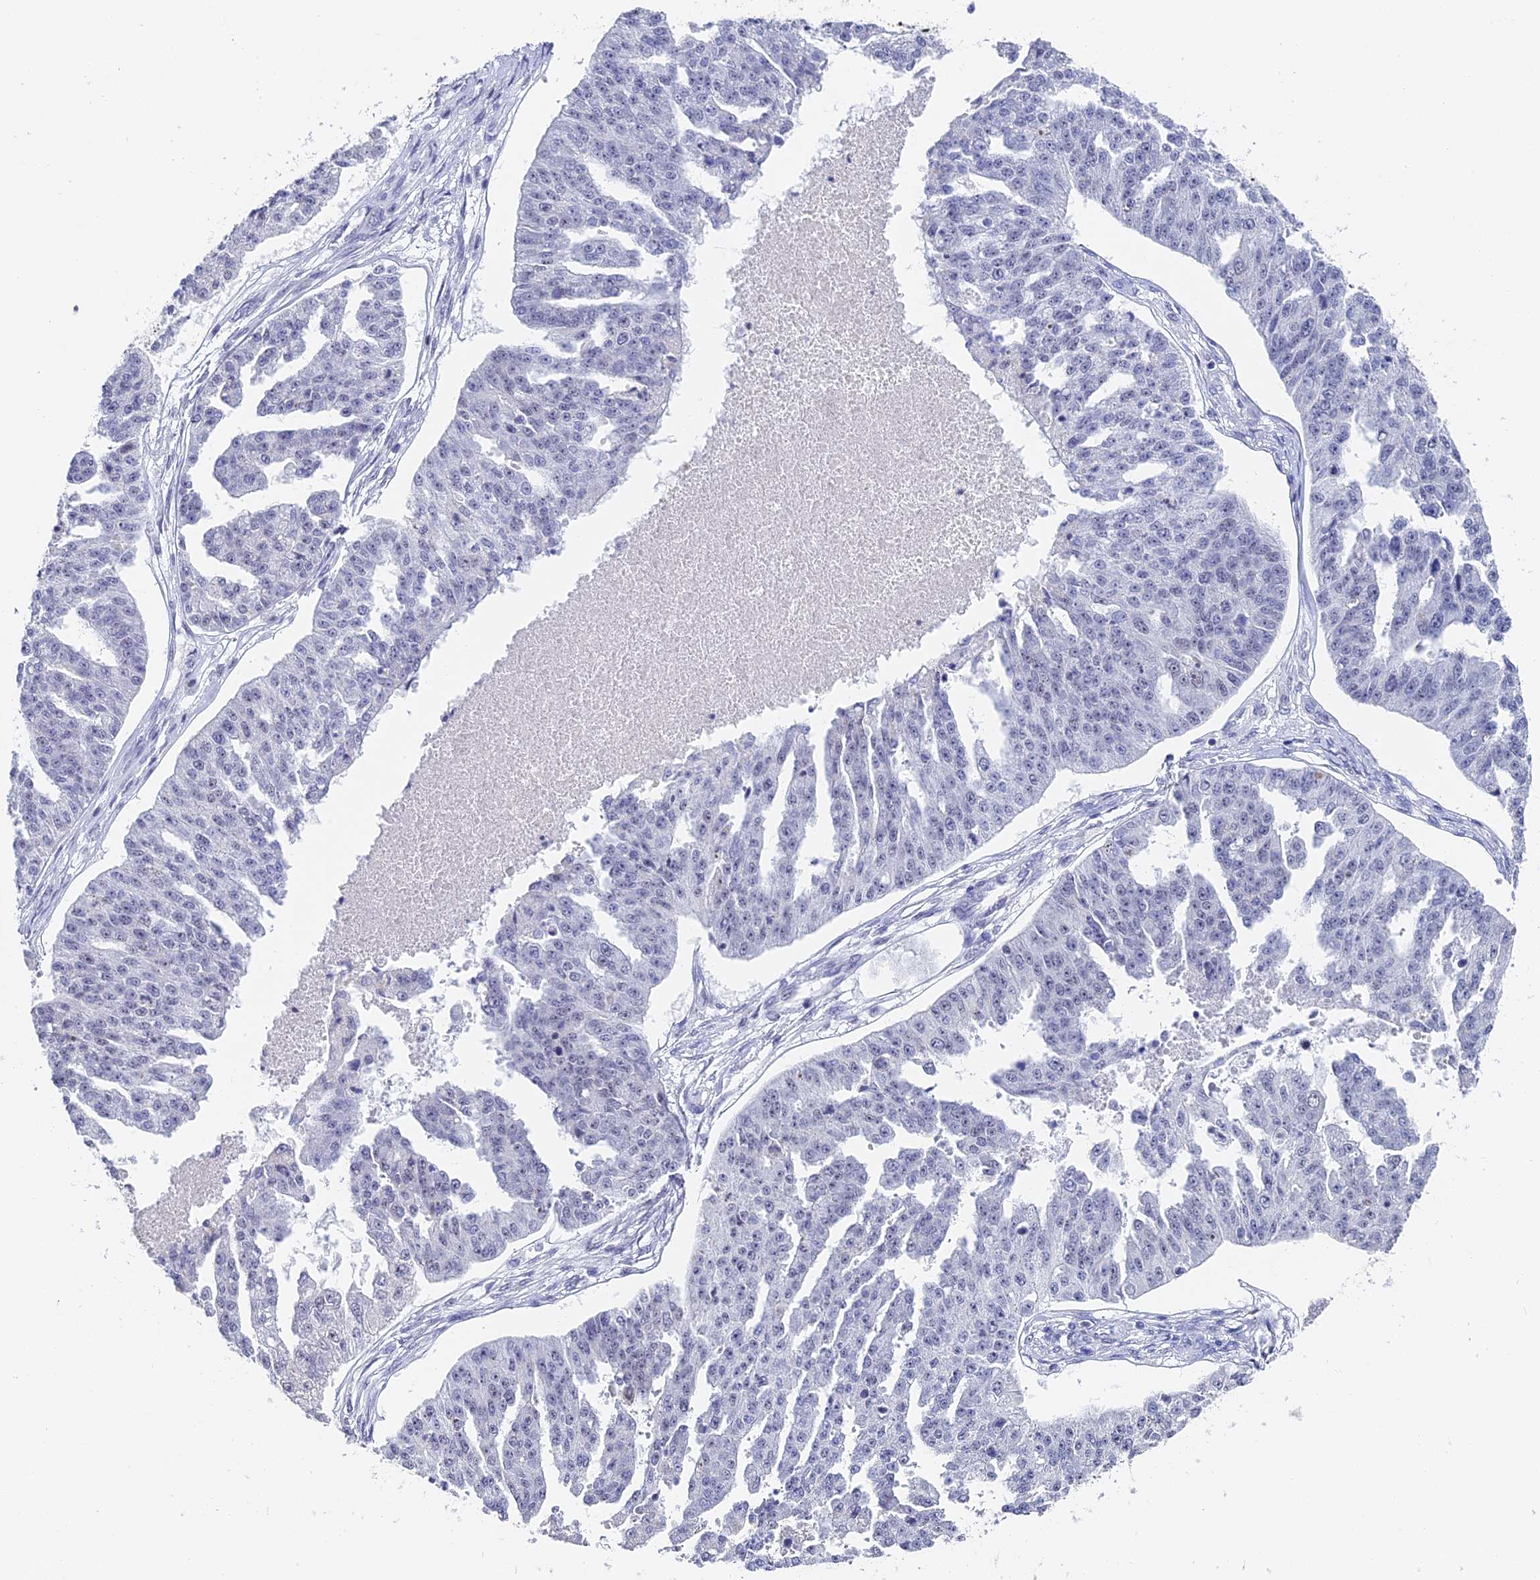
{"staining": {"intensity": "negative", "quantity": "none", "location": "none"}, "tissue": "ovarian cancer", "cell_type": "Tumor cells", "image_type": "cancer", "snomed": [{"axis": "morphology", "description": "Cystadenocarcinoma, serous, NOS"}, {"axis": "topography", "description": "Ovary"}], "caption": "Protein analysis of ovarian cancer shows no significant positivity in tumor cells. (Immunohistochemistry (ihc), brightfield microscopy, high magnification).", "gene": "CD2BP2", "patient": {"sex": "female", "age": 58}}